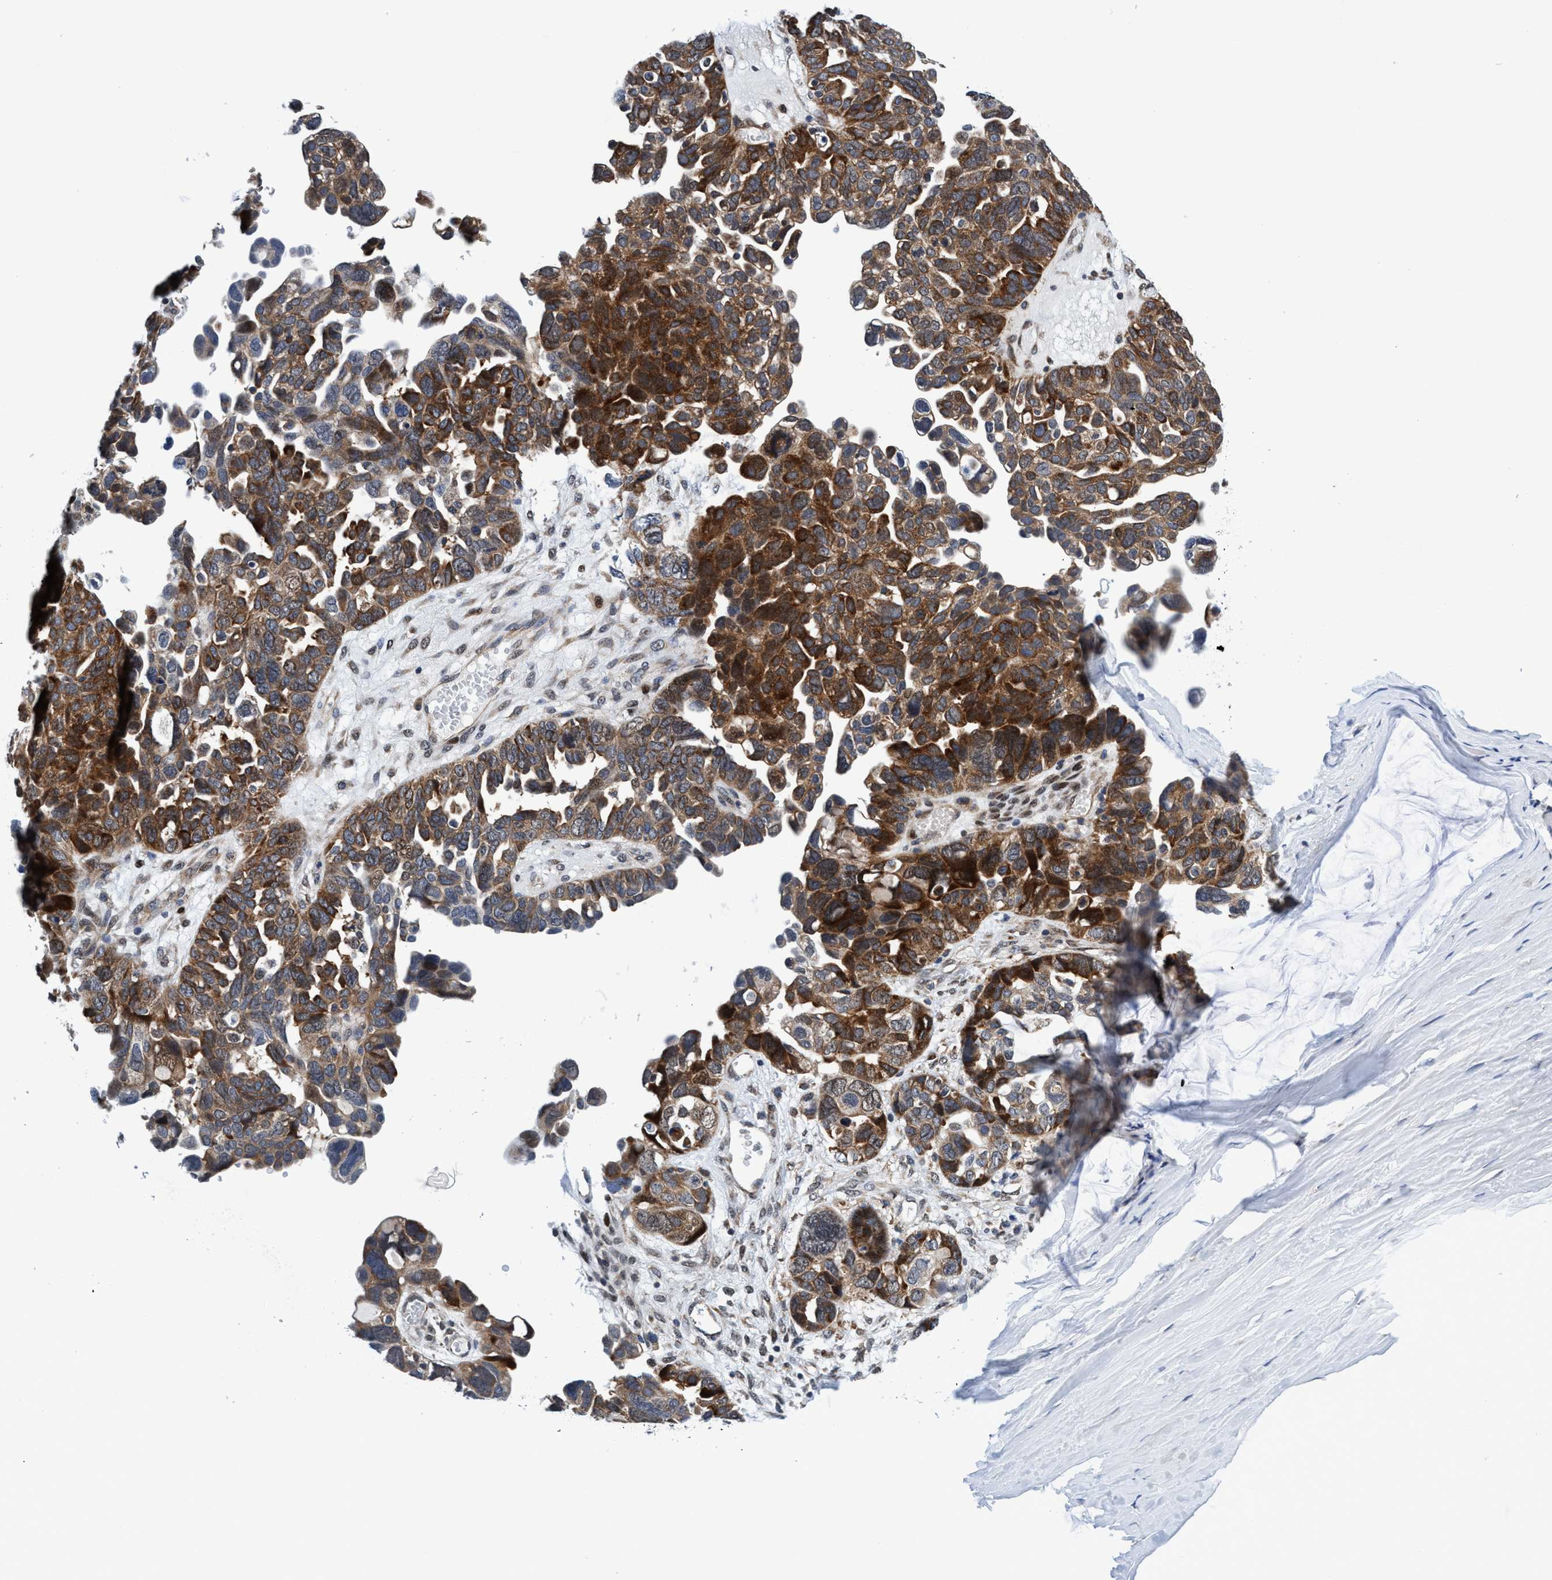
{"staining": {"intensity": "strong", "quantity": "25%-75%", "location": "cytoplasmic/membranous"}, "tissue": "ovarian cancer", "cell_type": "Tumor cells", "image_type": "cancer", "snomed": [{"axis": "morphology", "description": "Cystadenocarcinoma, mucinous, NOS"}, {"axis": "topography", "description": "Ovary"}], "caption": "Protein staining of mucinous cystadenocarcinoma (ovarian) tissue shows strong cytoplasmic/membranous positivity in about 25%-75% of tumor cells.", "gene": "AGAP2", "patient": {"sex": "female", "age": 61}}